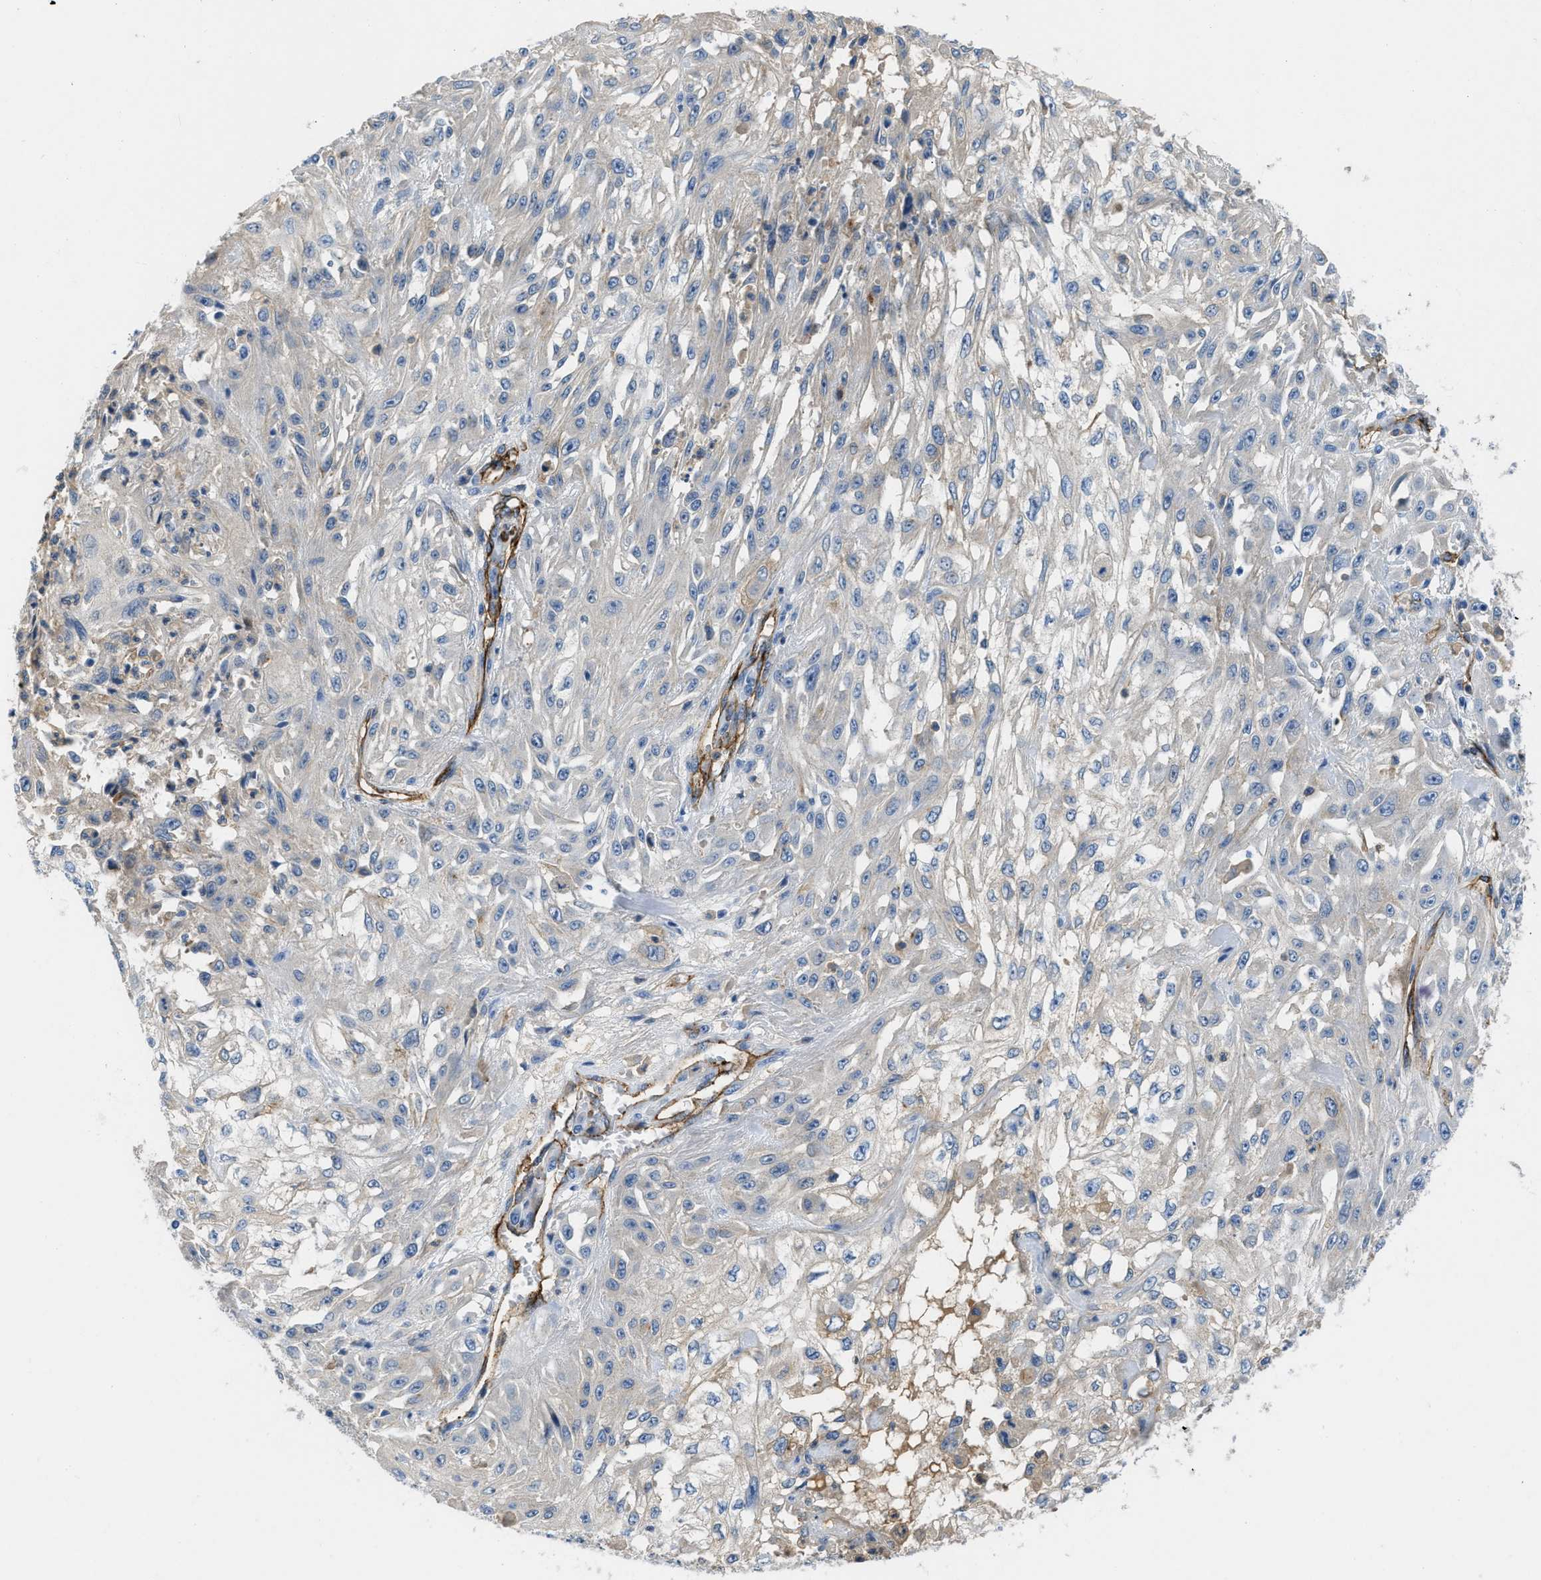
{"staining": {"intensity": "negative", "quantity": "none", "location": "none"}, "tissue": "skin cancer", "cell_type": "Tumor cells", "image_type": "cancer", "snomed": [{"axis": "morphology", "description": "Squamous cell carcinoma, NOS"}, {"axis": "morphology", "description": "Squamous cell carcinoma, metastatic, NOS"}, {"axis": "topography", "description": "Skin"}, {"axis": "topography", "description": "Lymph node"}], "caption": "Human squamous cell carcinoma (skin) stained for a protein using immunohistochemistry demonstrates no positivity in tumor cells.", "gene": "SPEG", "patient": {"sex": "male", "age": 75}}